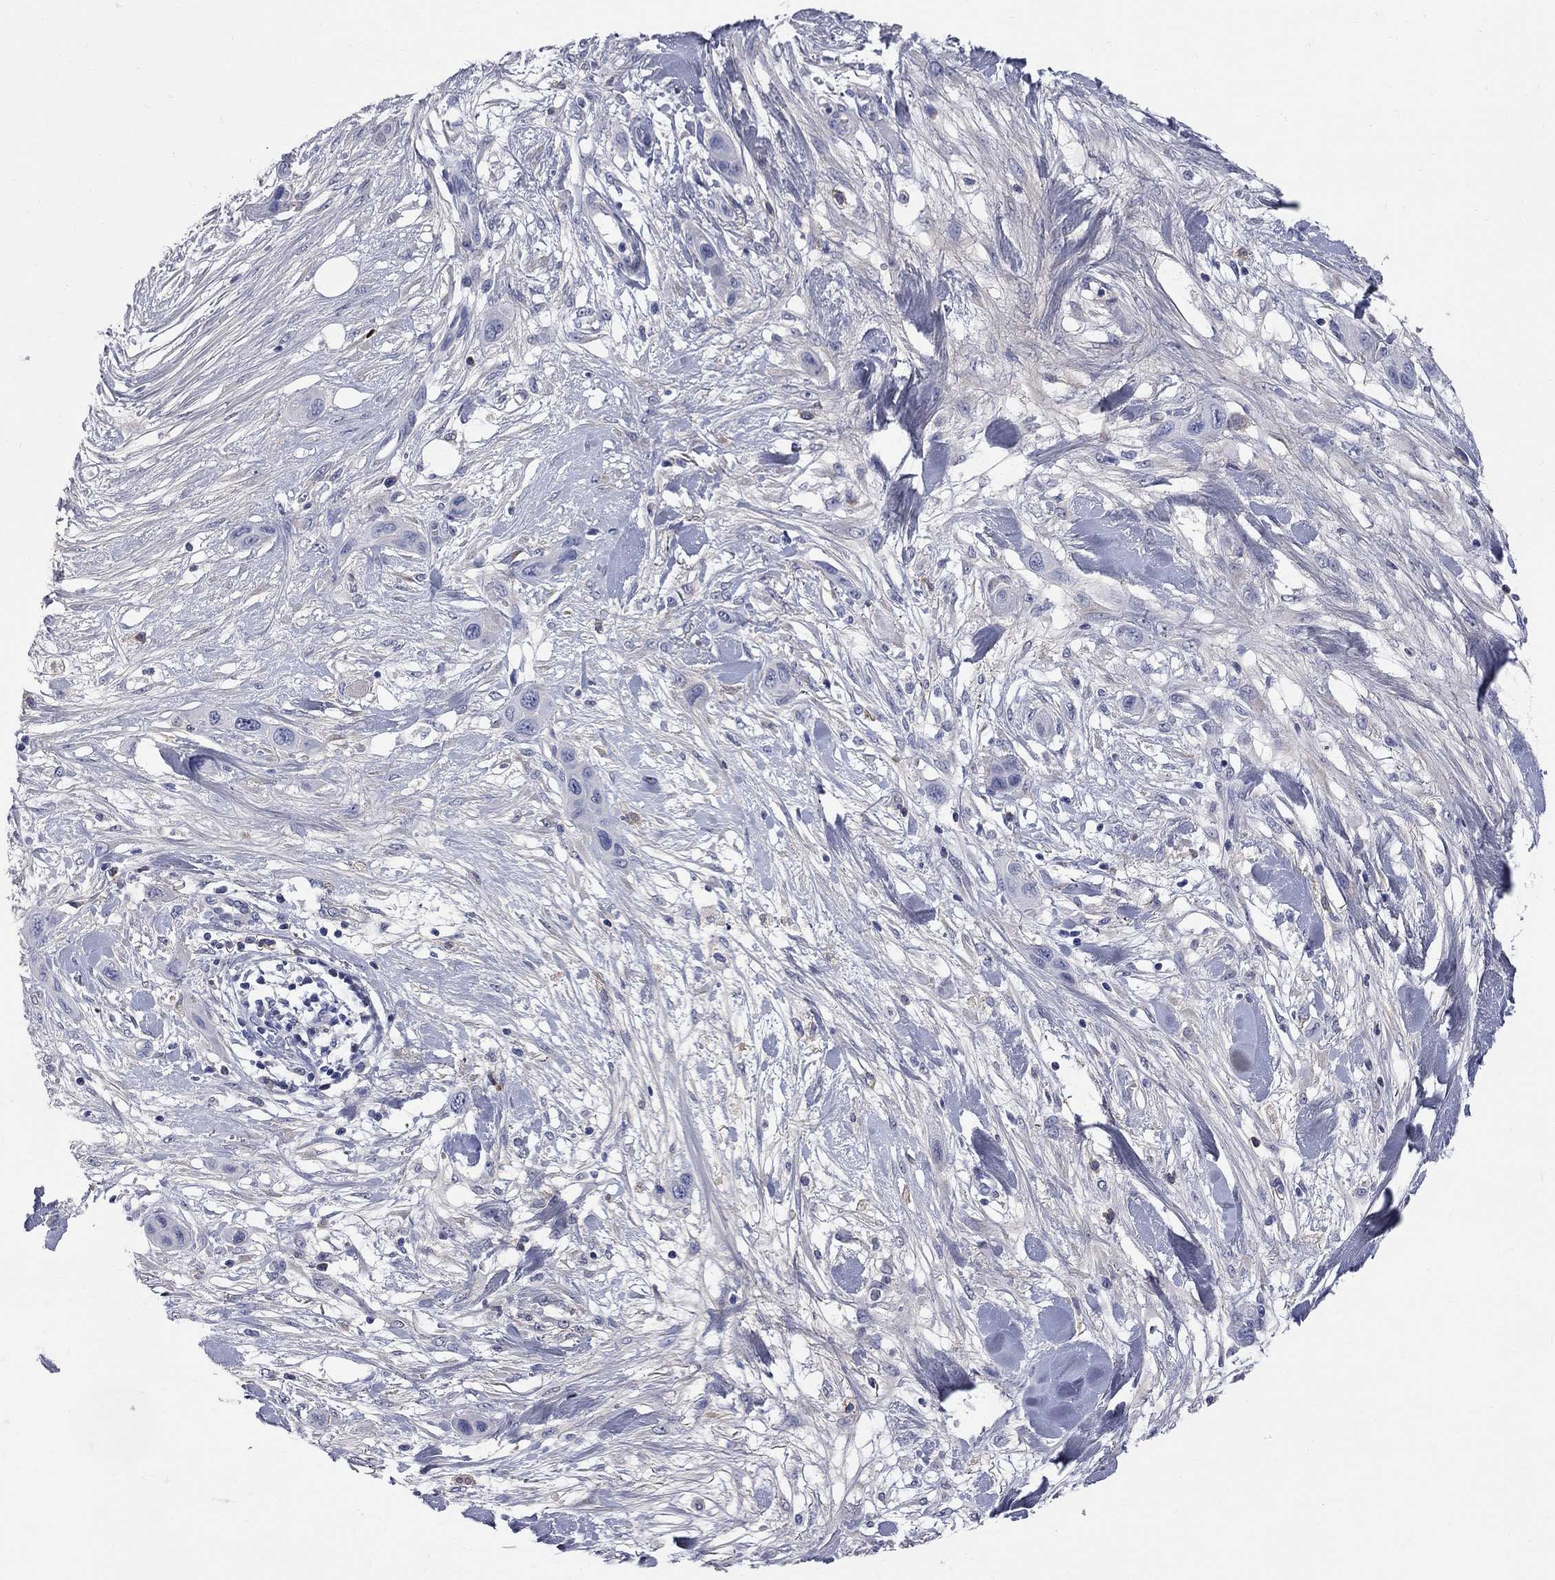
{"staining": {"intensity": "negative", "quantity": "none", "location": "none"}, "tissue": "skin cancer", "cell_type": "Tumor cells", "image_type": "cancer", "snomed": [{"axis": "morphology", "description": "Squamous cell carcinoma, NOS"}, {"axis": "topography", "description": "Skin"}], "caption": "This photomicrograph is of skin cancer stained with IHC to label a protein in brown with the nuclei are counter-stained blue. There is no expression in tumor cells.", "gene": "FAM221B", "patient": {"sex": "male", "age": 79}}